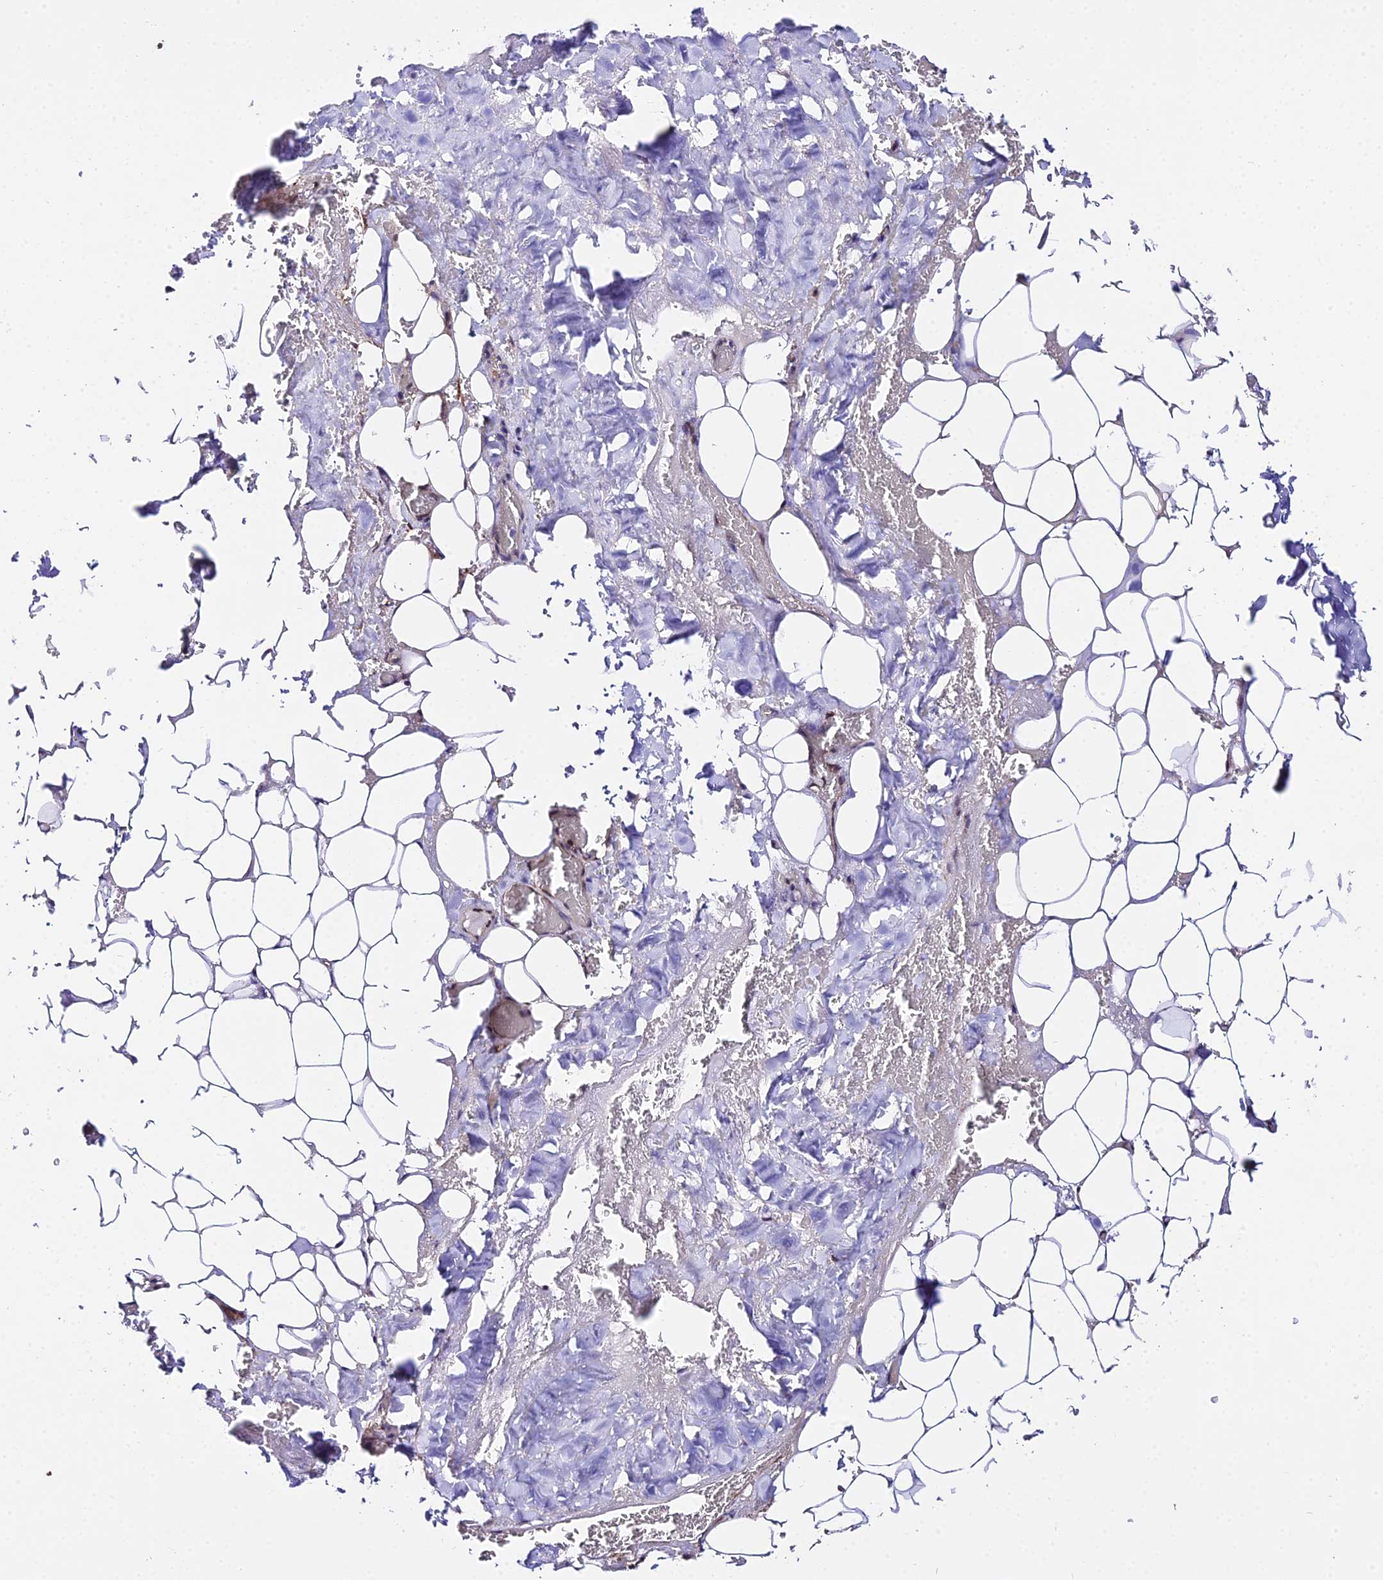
{"staining": {"intensity": "weak", "quantity": "25%-75%", "location": "nuclear"}, "tissue": "adipose tissue", "cell_type": "Adipocytes", "image_type": "normal", "snomed": [{"axis": "morphology", "description": "Normal tissue, NOS"}, {"axis": "topography", "description": "Peripheral nerve tissue"}], "caption": "Adipose tissue stained for a protein (brown) displays weak nuclear positive positivity in approximately 25%-75% of adipocytes.", "gene": "POLR2I", "patient": {"sex": "male", "age": 70}}